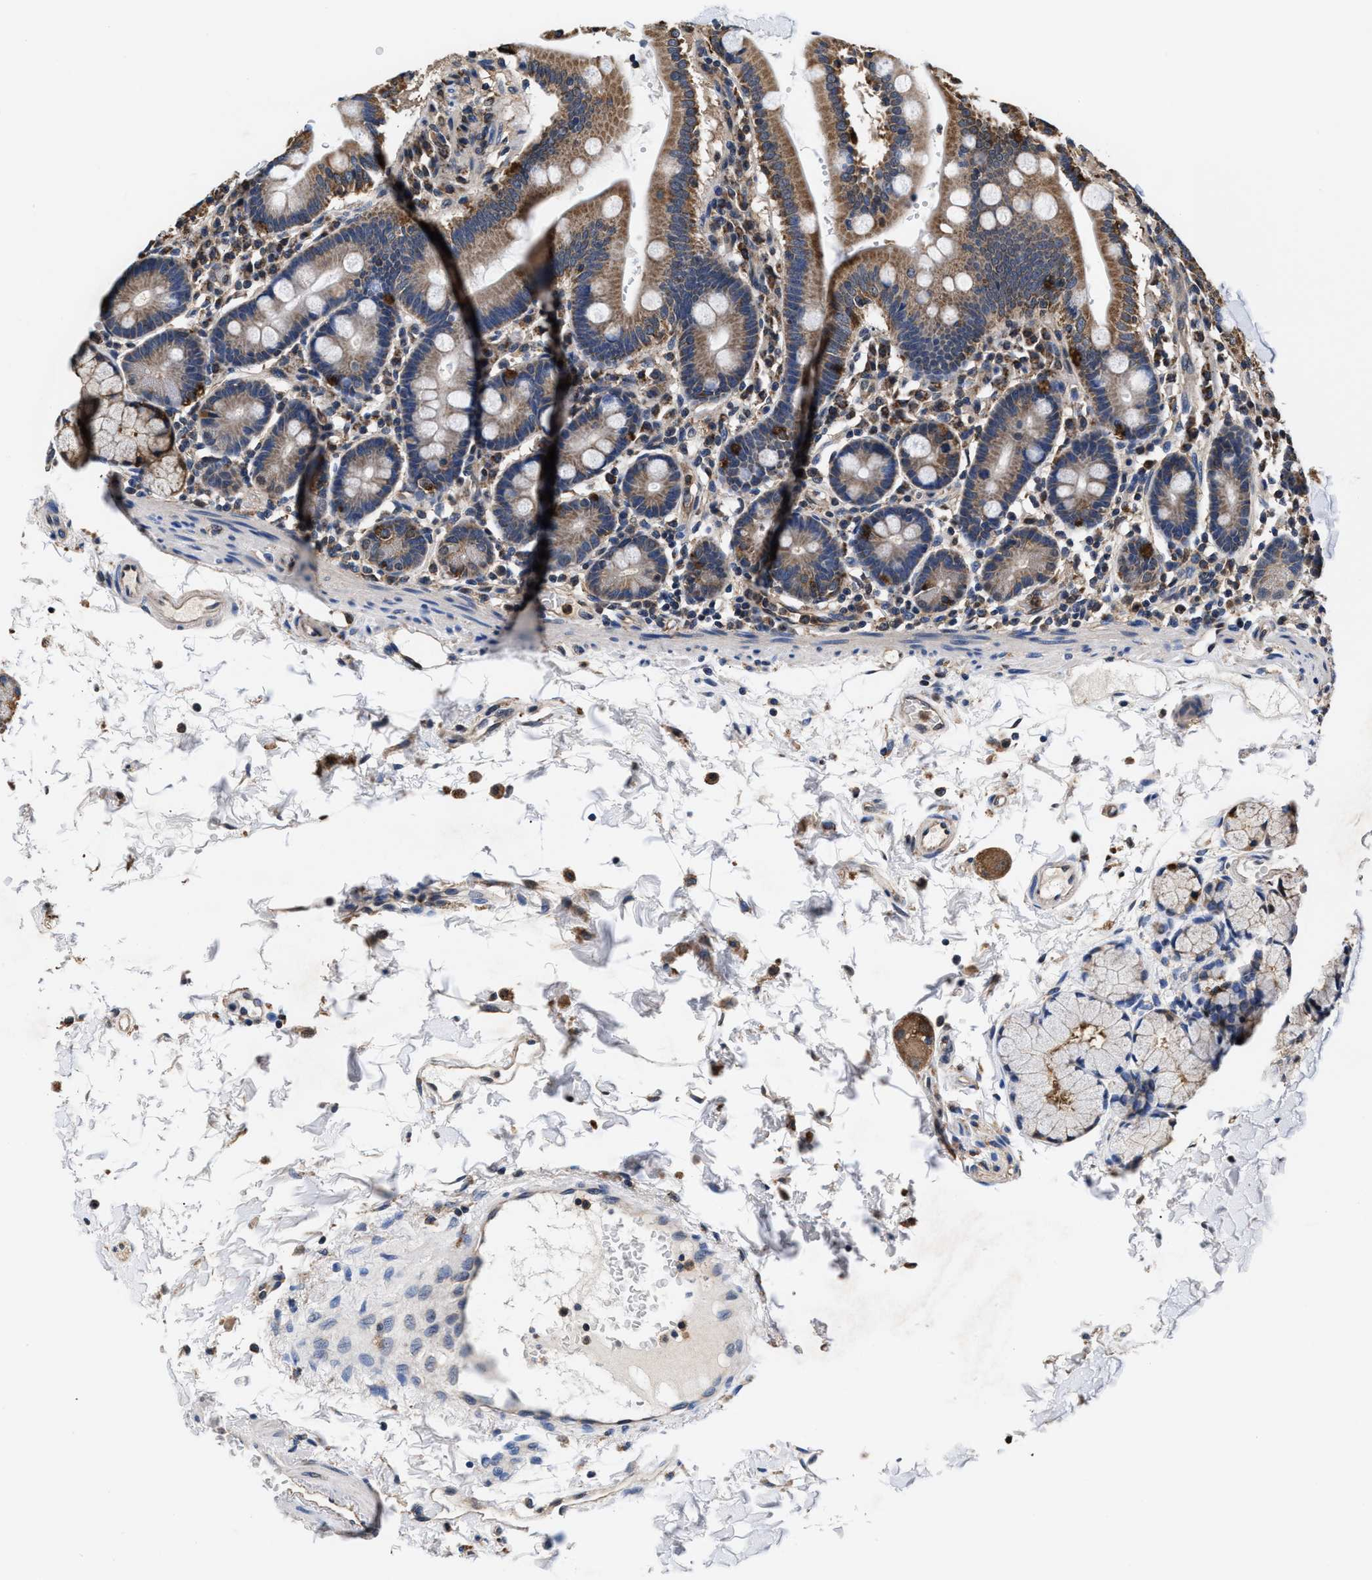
{"staining": {"intensity": "moderate", "quantity": ">75%", "location": "cytoplasmic/membranous"}, "tissue": "duodenum", "cell_type": "Glandular cells", "image_type": "normal", "snomed": [{"axis": "morphology", "description": "Normal tissue, NOS"}, {"axis": "topography", "description": "Small intestine, NOS"}], "caption": "The micrograph displays a brown stain indicating the presence of a protein in the cytoplasmic/membranous of glandular cells in duodenum. The protein of interest is stained brown, and the nuclei are stained in blue (DAB (3,3'-diaminobenzidine) IHC with brightfield microscopy, high magnification).", "gene": "ACLY", "patient": {"sex": "female", "age": 71}}